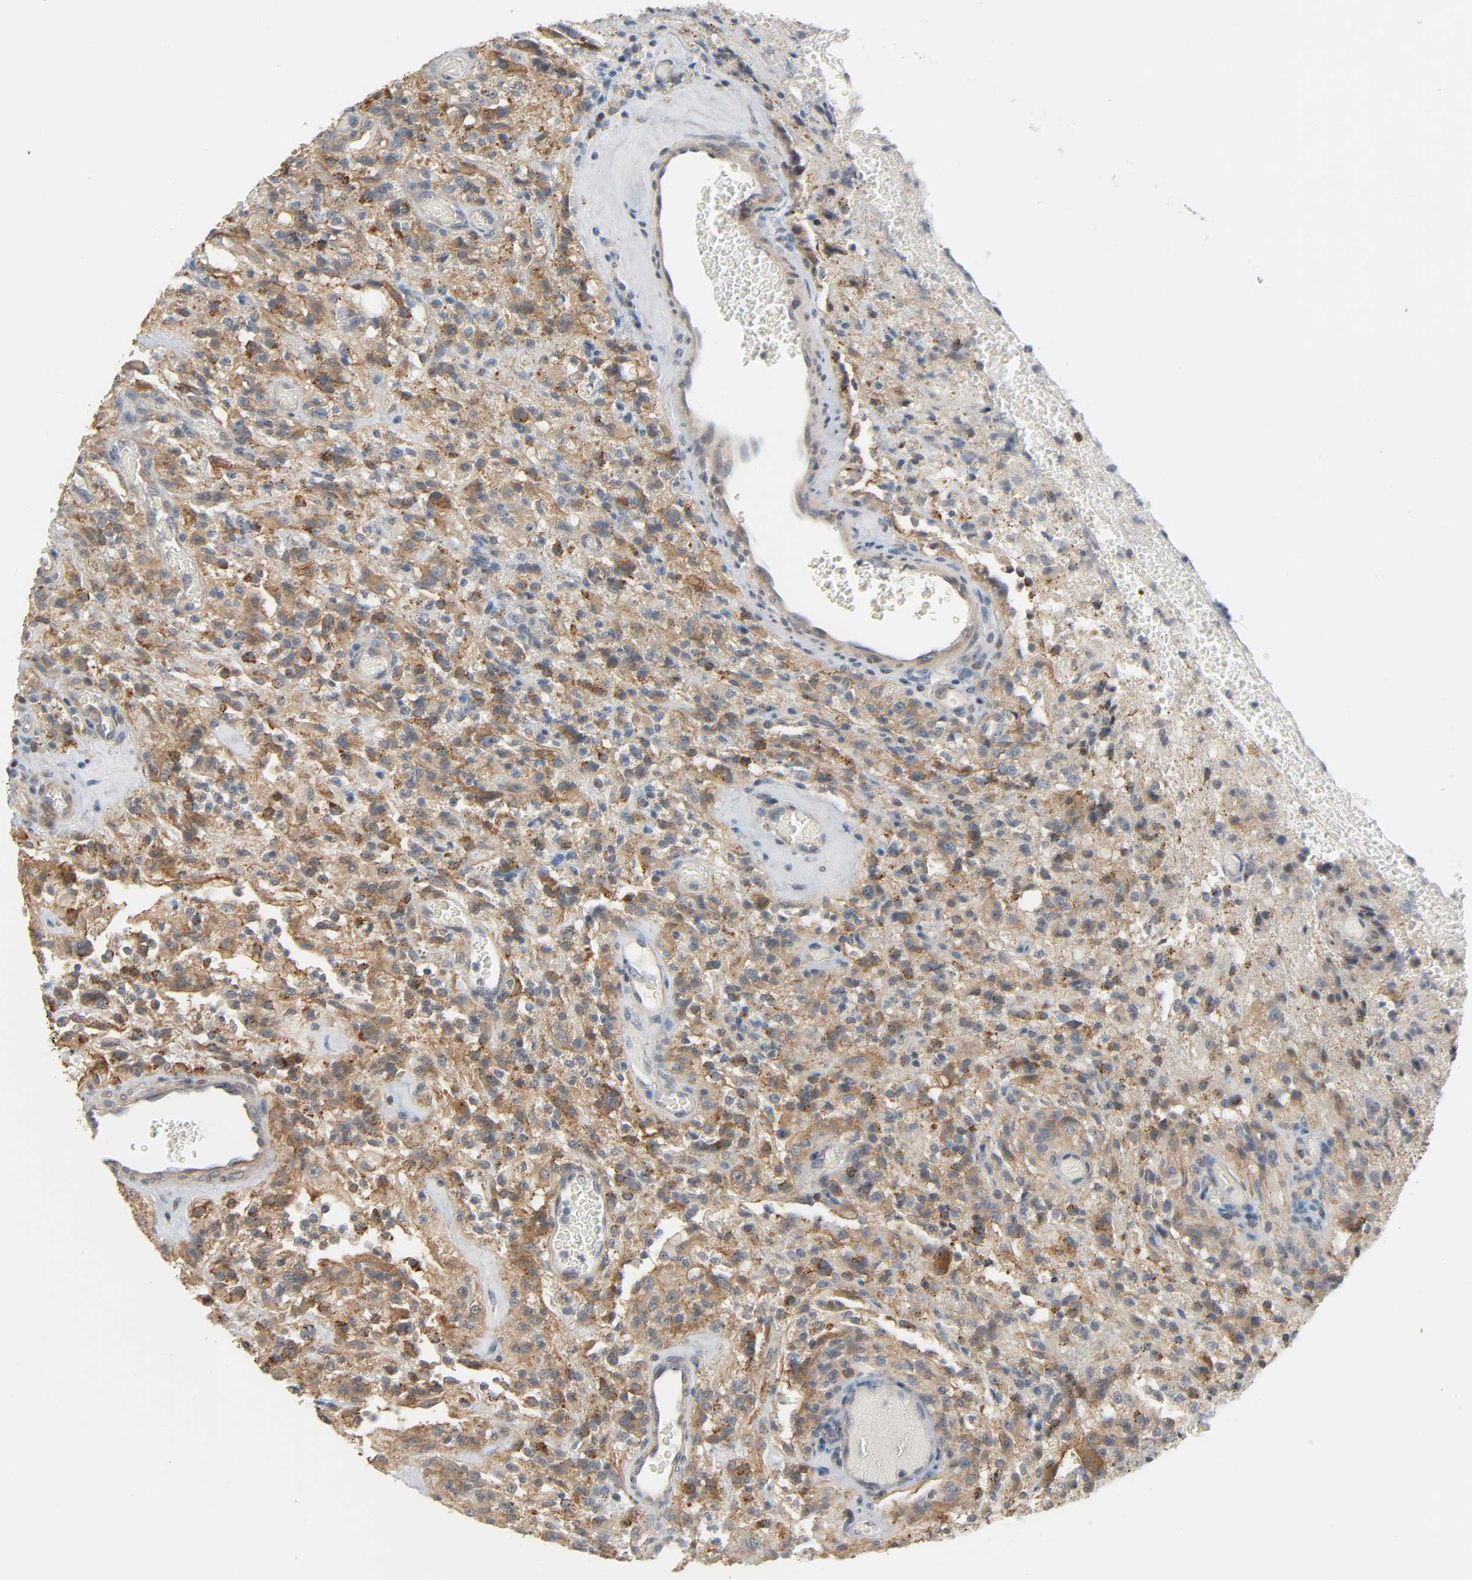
{"staining": {"intensity": "moderate", "quantity": ">75%", "location": "cytoplasmic/membranous"}, "tissue": "glioma", "cell_type": "Tumor cells", "image_type": "cancer", "snomed": [{"axis": "morphology", "description": "Normal tissue, NOS"}, {"axis": "morphology", "description": "Glioma, malignant, High grade"}, {"axis": "topography", "description": "Cerebral cortex"}], "caption": "Immunohistochemistry micrograph of neoplastic tissue: glioma stained using IHC reveals medium levels of moderate protein expression localized specifically in the cytoplasmic/membranous of tumor cells, appearing as a cytoplasmic/membranous brown color.", "gene": "CD4", "patient": {"sex": "male", "age": 56}}